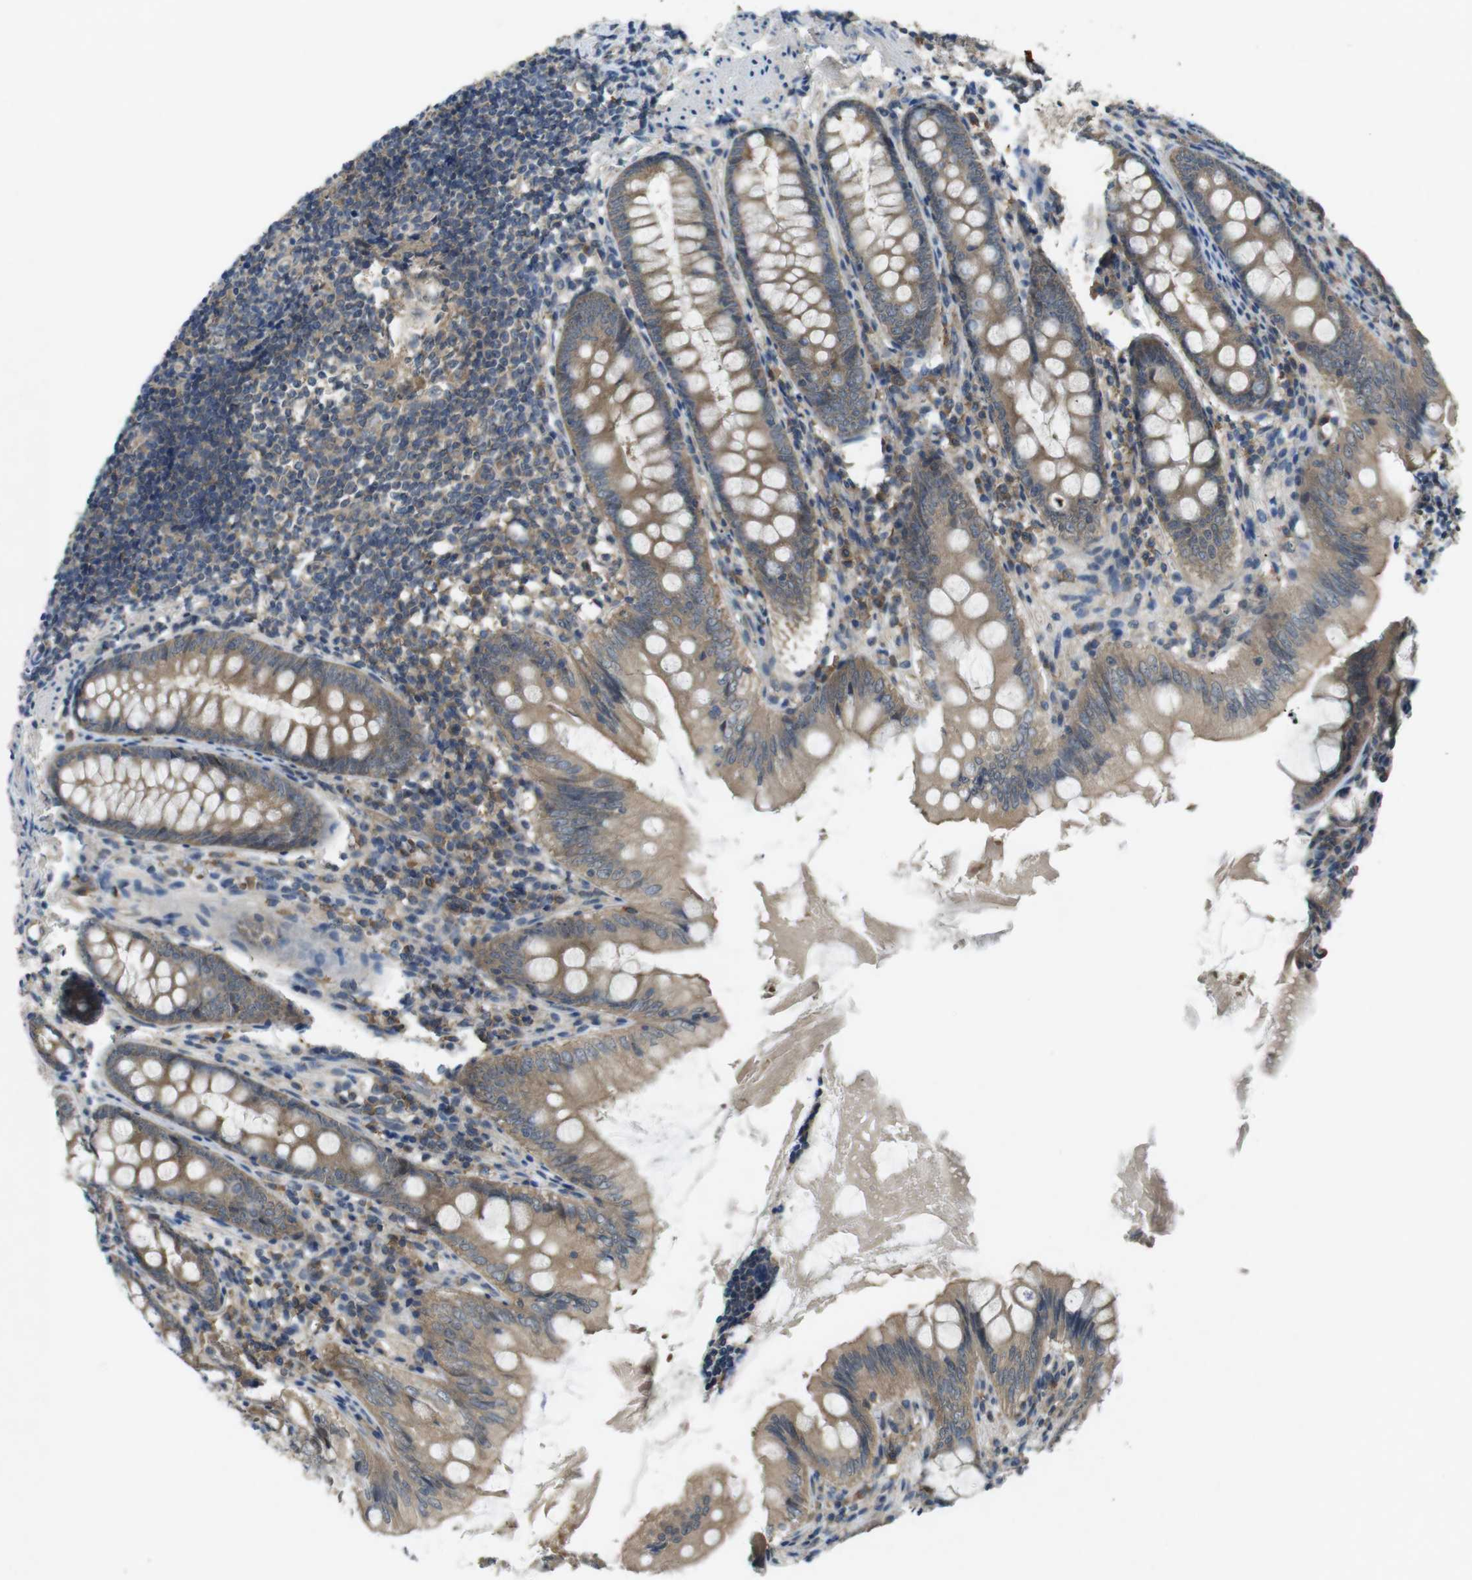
{"staining": {"intensity": "moderate", "quantity": ">75%", "location": "cytoplasmic/membranous"}, "tissue": "appendix", "cell_type": "Glandular cells", "image_type": "normal", "snomed": [{"axis": "morphology", "description": "Normal tissue, NOS"}, {"axis": "topography", "description": "Appendix"}], "caption": "Human appendix stained for a protein (brown) displays moderate cytoplasmic/membranous positive positivity in approximately >75% of glandular cells.", "gene": "SUGT1", "patient": {"sex": "female", "age": 77}}